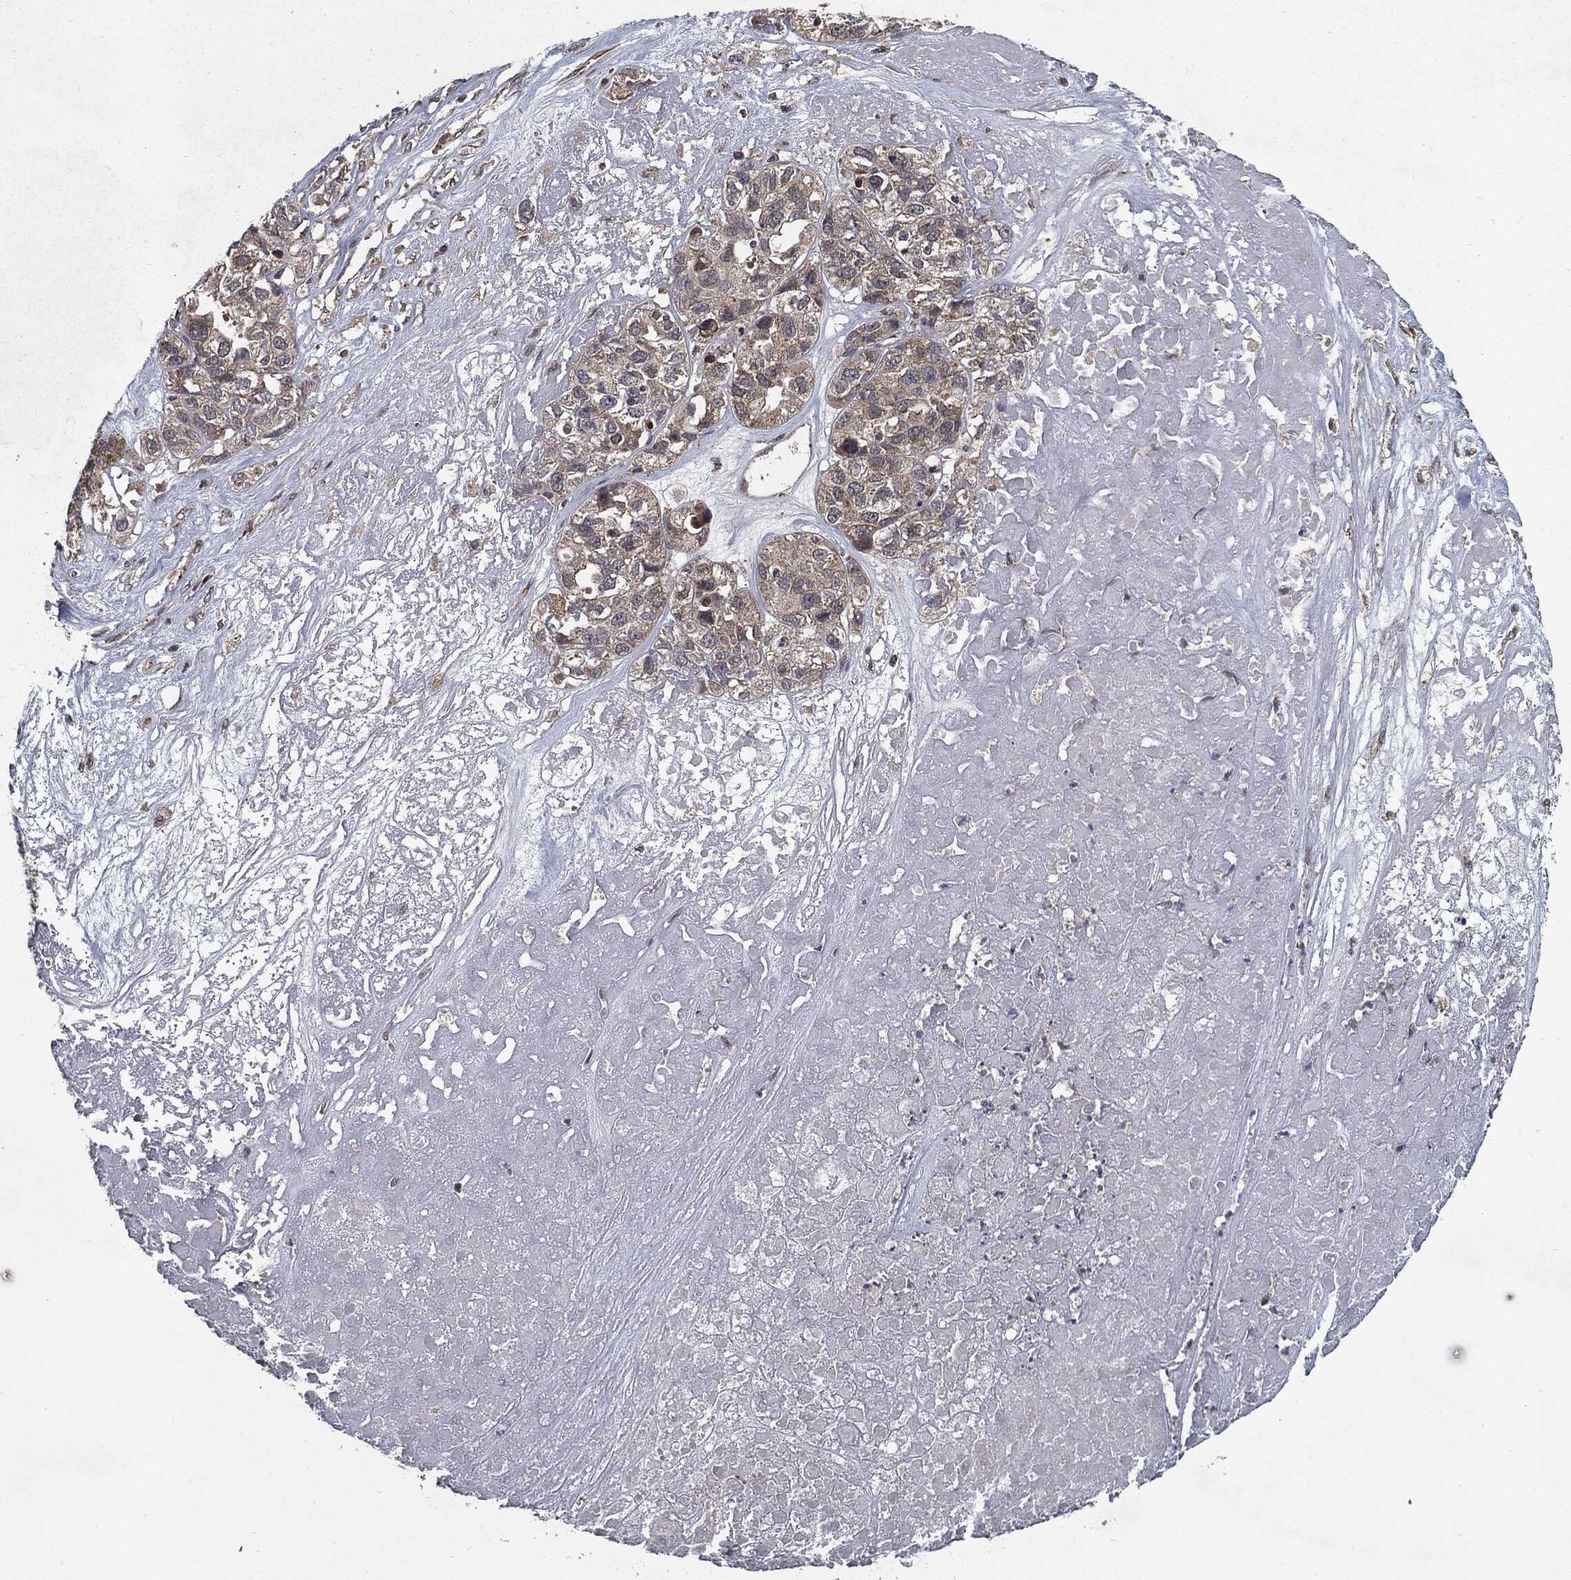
{"staining": {"intensity": "moderate", "quantity": "25%-75%", "location": "cytoplasmic/membranous"}, "tissue": "ovarian cancer", "cell_type": "Tumor cells", "image_type": "cancer", "snomed": [{"axis": "morphology", "description": "Cystadenocarcinoma, serous, NOS"}, {"axis": "topography", "description": "Ovary"}], "caption": "Ovarian cancer (serous cystadenocarcinoma) tissue exhibits moderate cytoplasmic/membranous expression in approximately 25%-75% of tumor cells Using DAB (3,3'-diaminobenzidine) (brown) and hematoxylin (blue) stains, captured at high magnification using brightfield microscopy.", "gene": "HDAC5", "patient": {"sex": "female", "age": 87}}